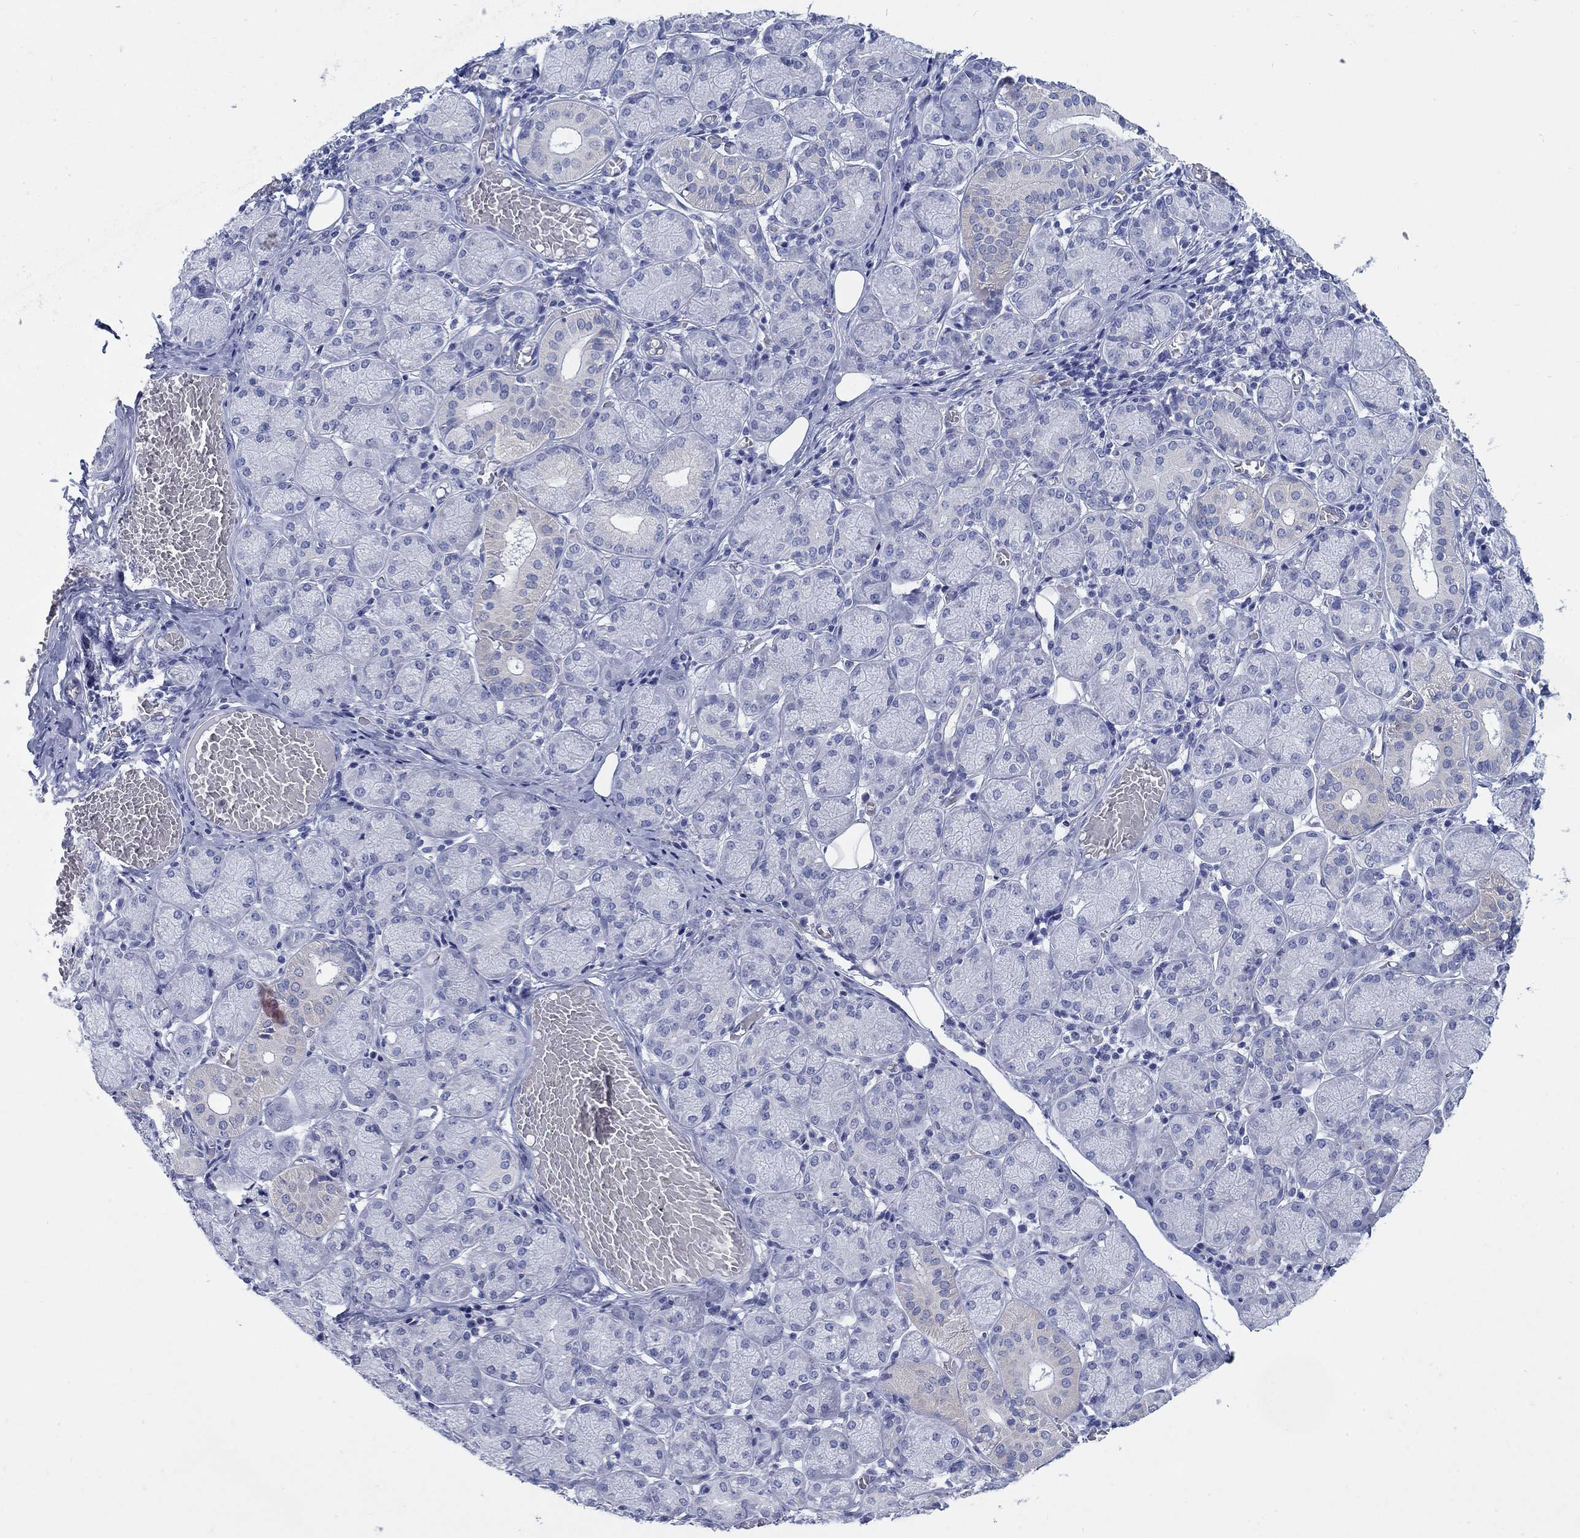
{"staining": {"intensity": "negative", "quantity": "none", "location": "none"}, "tissue": "salivary gland", "cell_type": "Glandular cells", "image_type": "normal", "snomed": [{"axis": "morphology", "description": "Normal tissue, NOS"}, {"axis": "topography", "description": "Salivary gland"}, {"axis": "topography", "description": "Peripheral nerve tissue"}], "caption": "An image of human salivary gland is negative for staining in glandular cells. The staining was performed using DAB to visualize the protein expression in brown, while the nuclei were stained in blue with hematoxylin (Magnification: 20x).", "gene": "SCCPDH", "patient": {"sex": "female", "age": 24}}